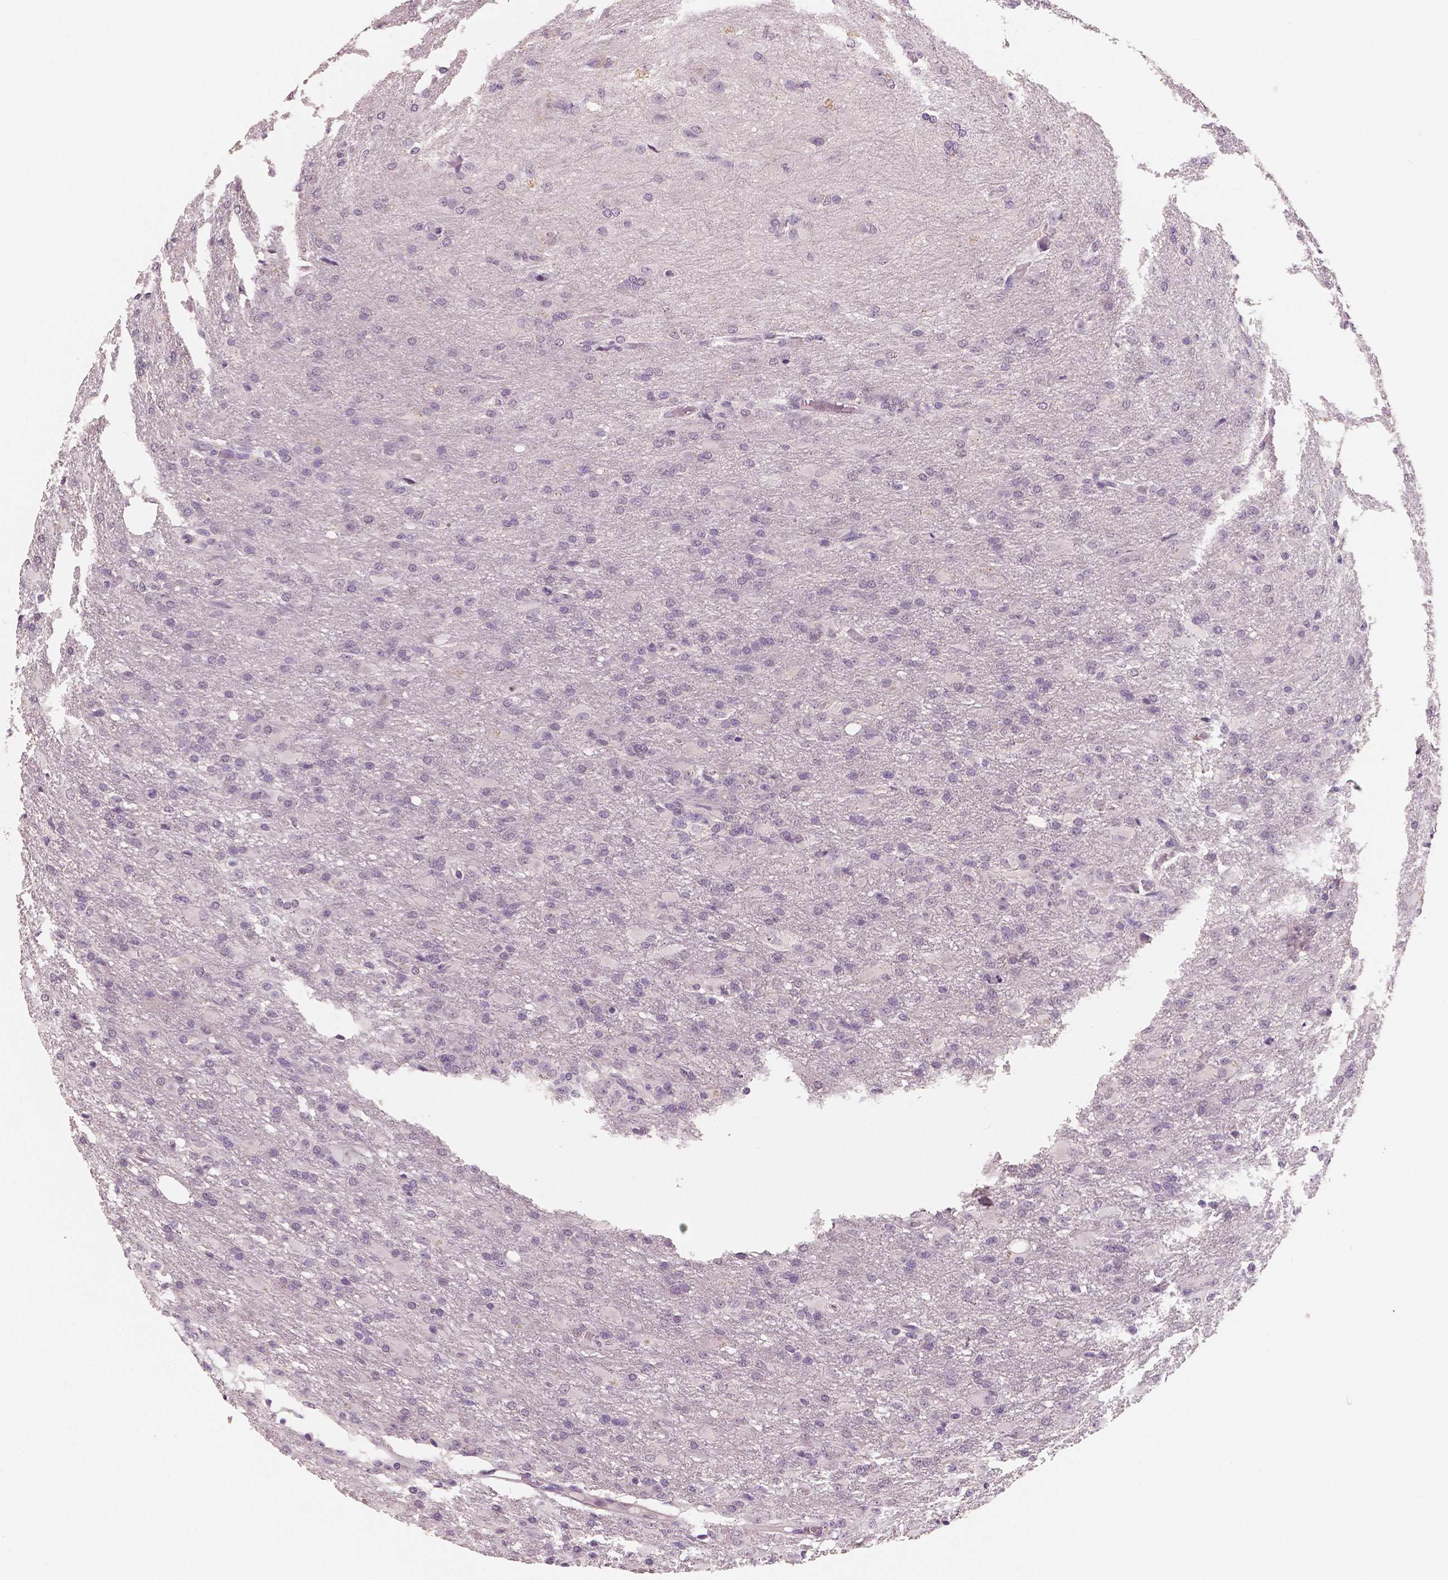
{"staining": {"intensity": "negative", "quantity": "none", "location": "none"}, "tissue": "glioma", "cell_type": "Tumor cells", "image_type": "cancer", "snomed": [{"axis": "morphology", "description": "Glioma, malignant, High grade"}, {"axis": "topography", "description": "Brain"}], "caption": "Tumor cells are negative for protein expression in human malignant glioma (high-grade).", "gene": "KIT", "patient": {"sex": "male", "age": 68}}